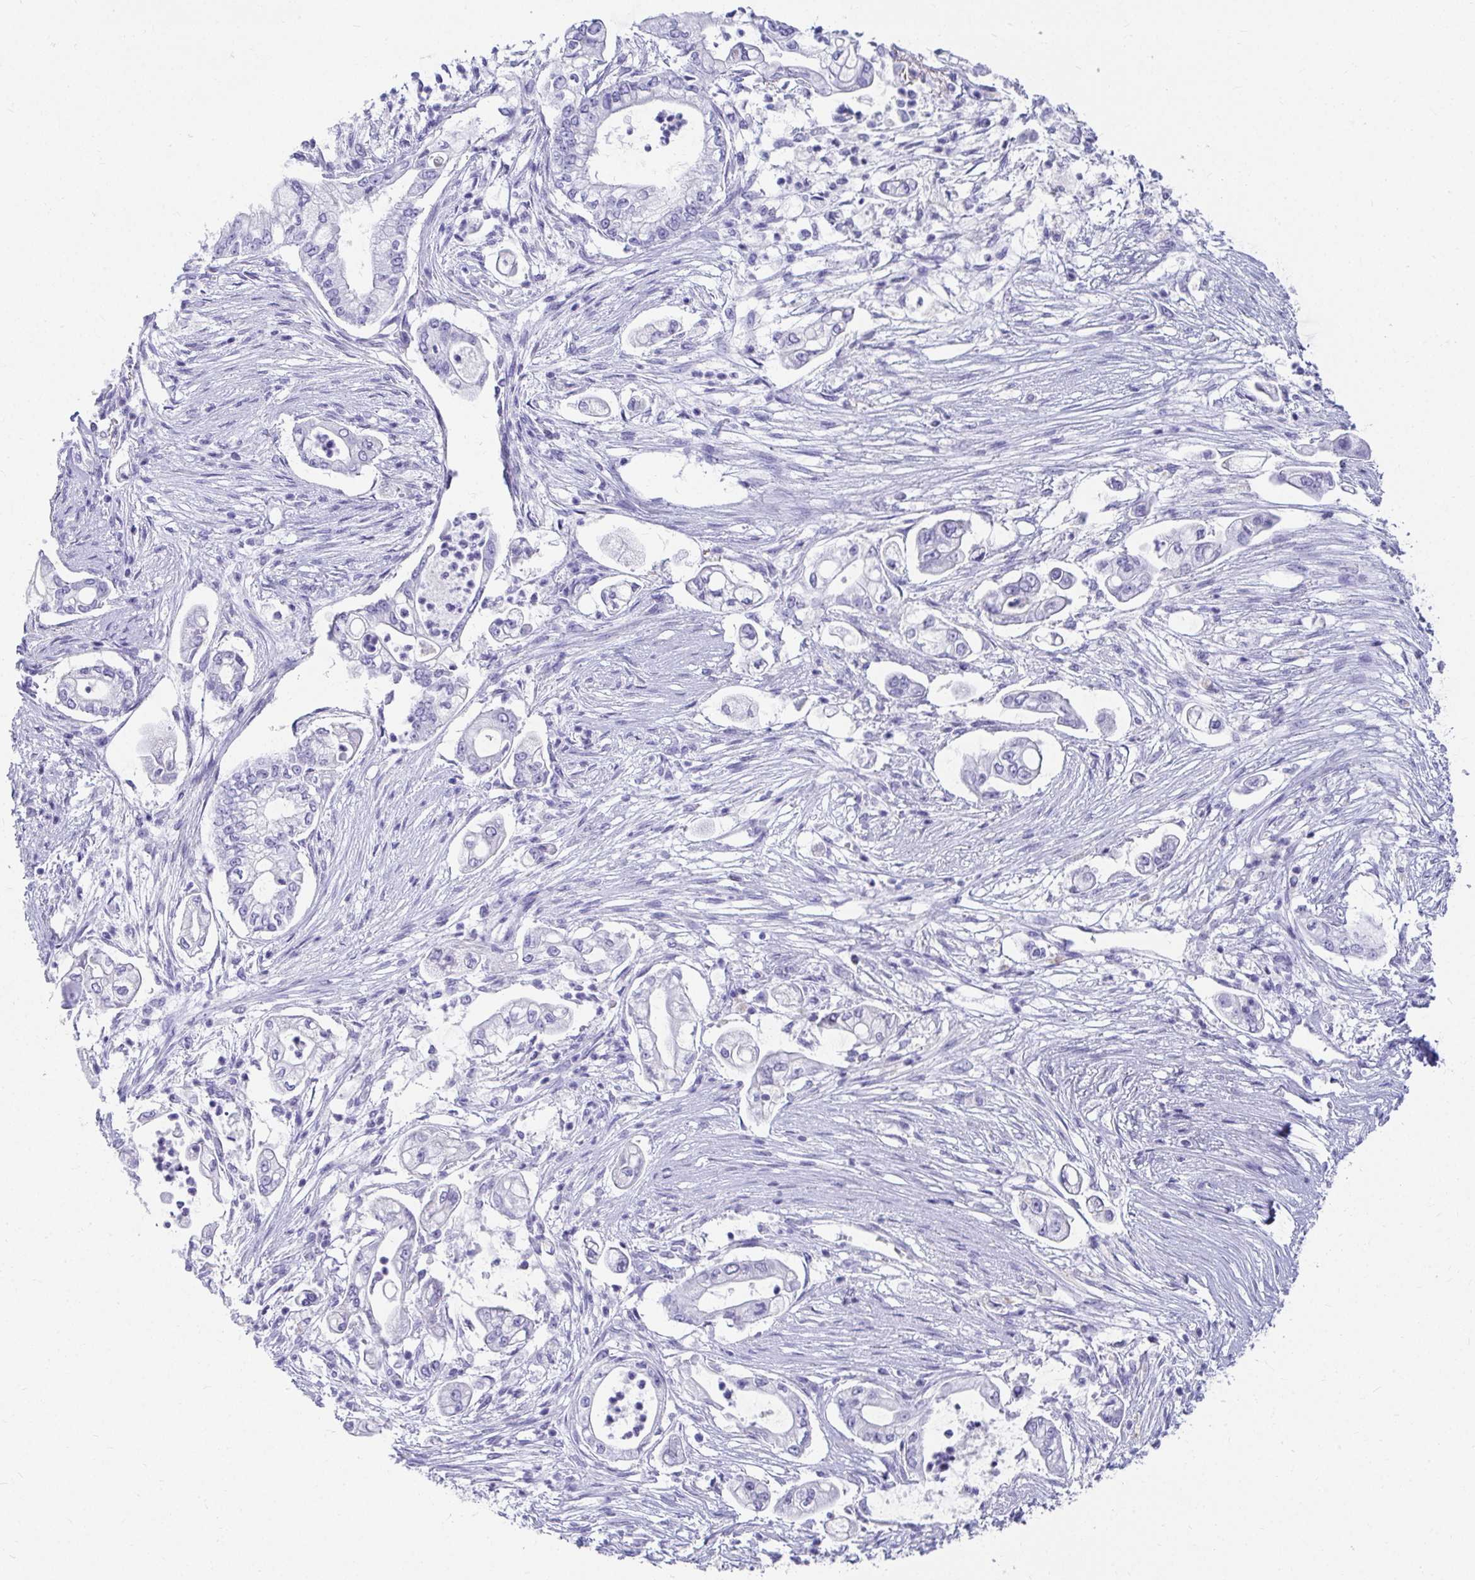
{"staining": {"intensity": "negative", "quantity": "none", "location": "none"}, "tissue": "pancreatic cancer", "cell_type": "Tumor cells", "image_type": "cancer", "snomed": [{"axis": "morphology", "description": "Adenocarcinoma, NOS"}, {"axis": "topography", "description": "Pancreas"}], "caption": "Tumor cells are negative for protein expression in human pancreatic cancer (adenocarcinoma). (DAB immunohistochemistry visualized using brightfield microscopy, high magnification).", "gene": "DPEP3", "patient": {"sex": "female", "age": 69}}